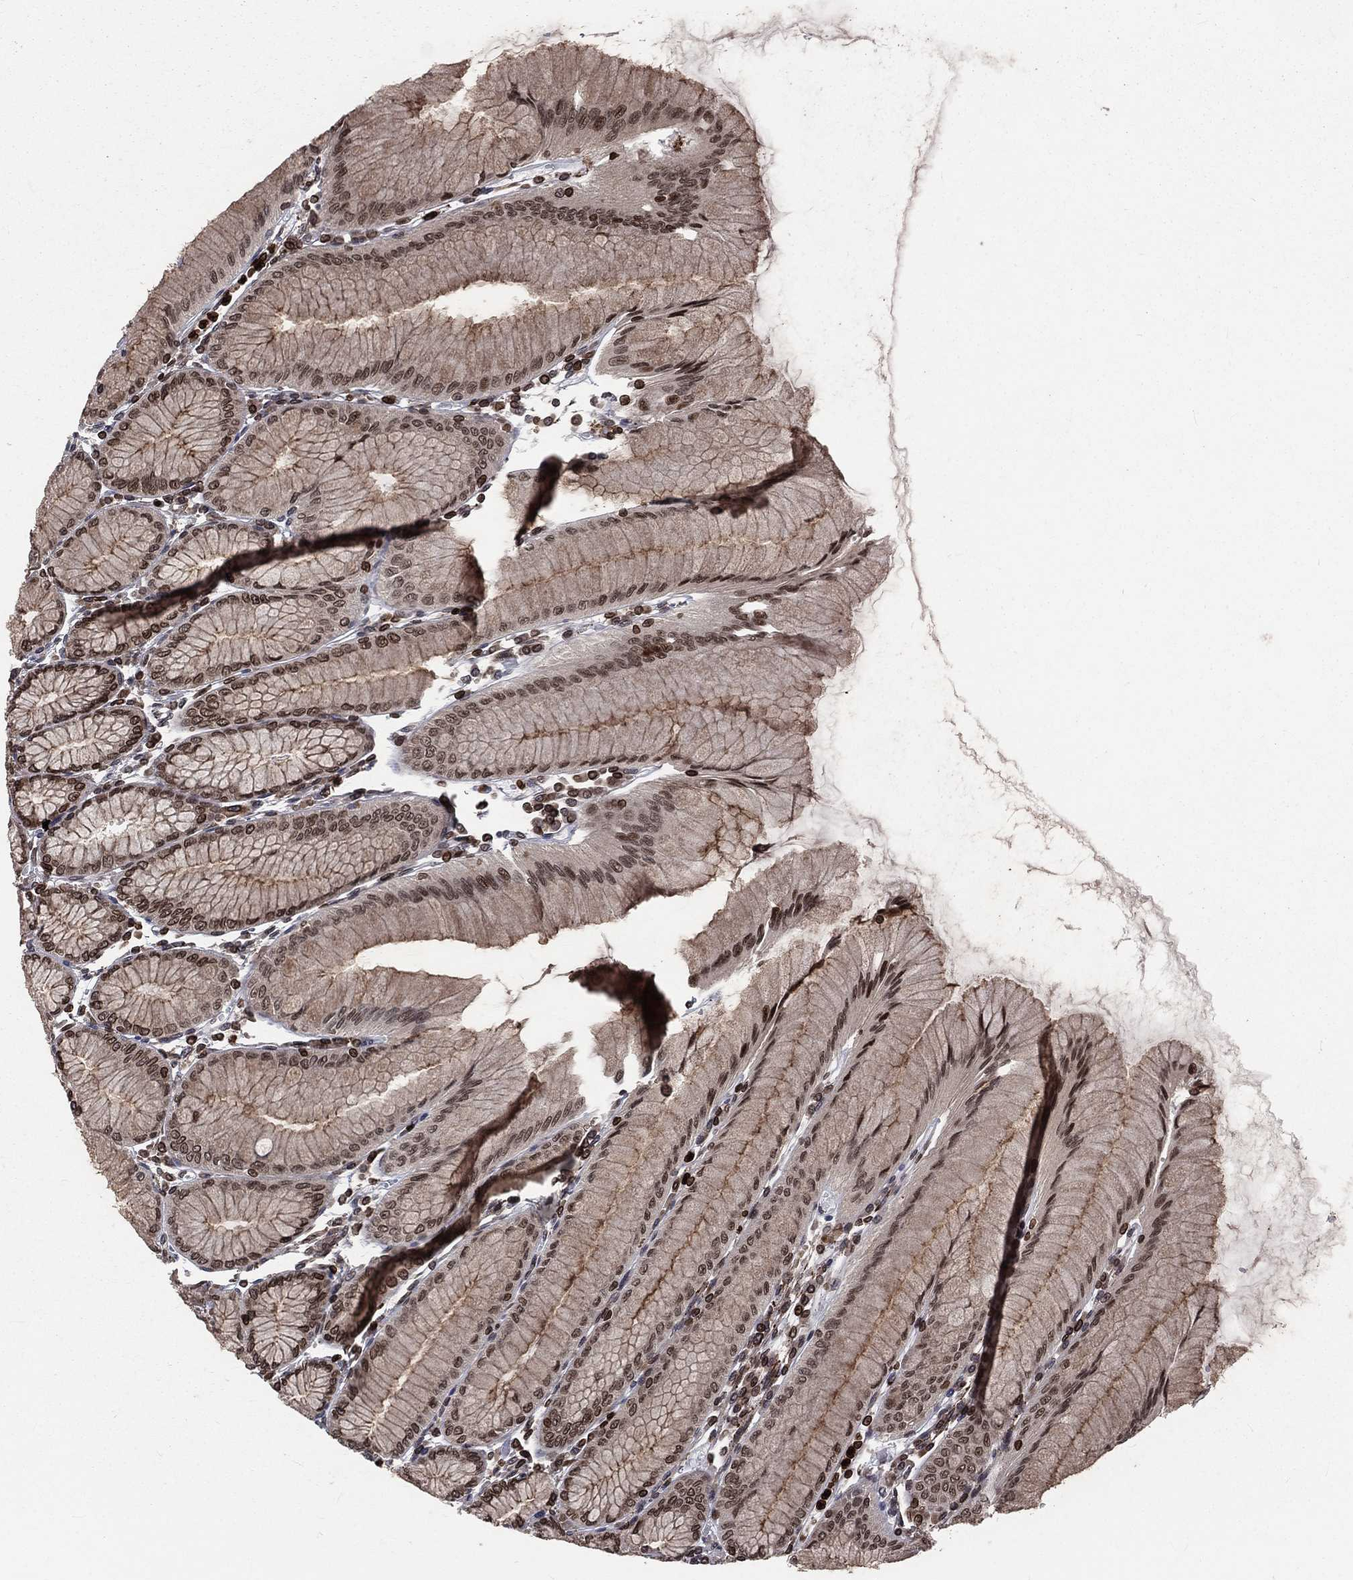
{"staining": {"intensity": "strong", "quantity": "<25%", "location": "cytoplasmic/membranous,nuclear"}, "tissue": "stomach", "cell_type": "Glandular cells", "image_type": "normal", "snomed": [{"axis": "morphology", "description": "Normal tissue, NOS"}, {"axis": "topography", "description": "Stomach"}], "caption": "Immunohistochemistry (IHC) of unremarkable human stomach displays medium levels of strong cytoplasmic/membranous,nuclear staining in approximately <25% of glandular cells. The staining was performed using DAB (3,3'-diaminobenzidine) to visualize the protein expression in brown, while the nuclei were stained in blue with hematoxylin (Magnification: 20x).", "gene": "LBR", "patient": {"sex": "female", "age": 57}}